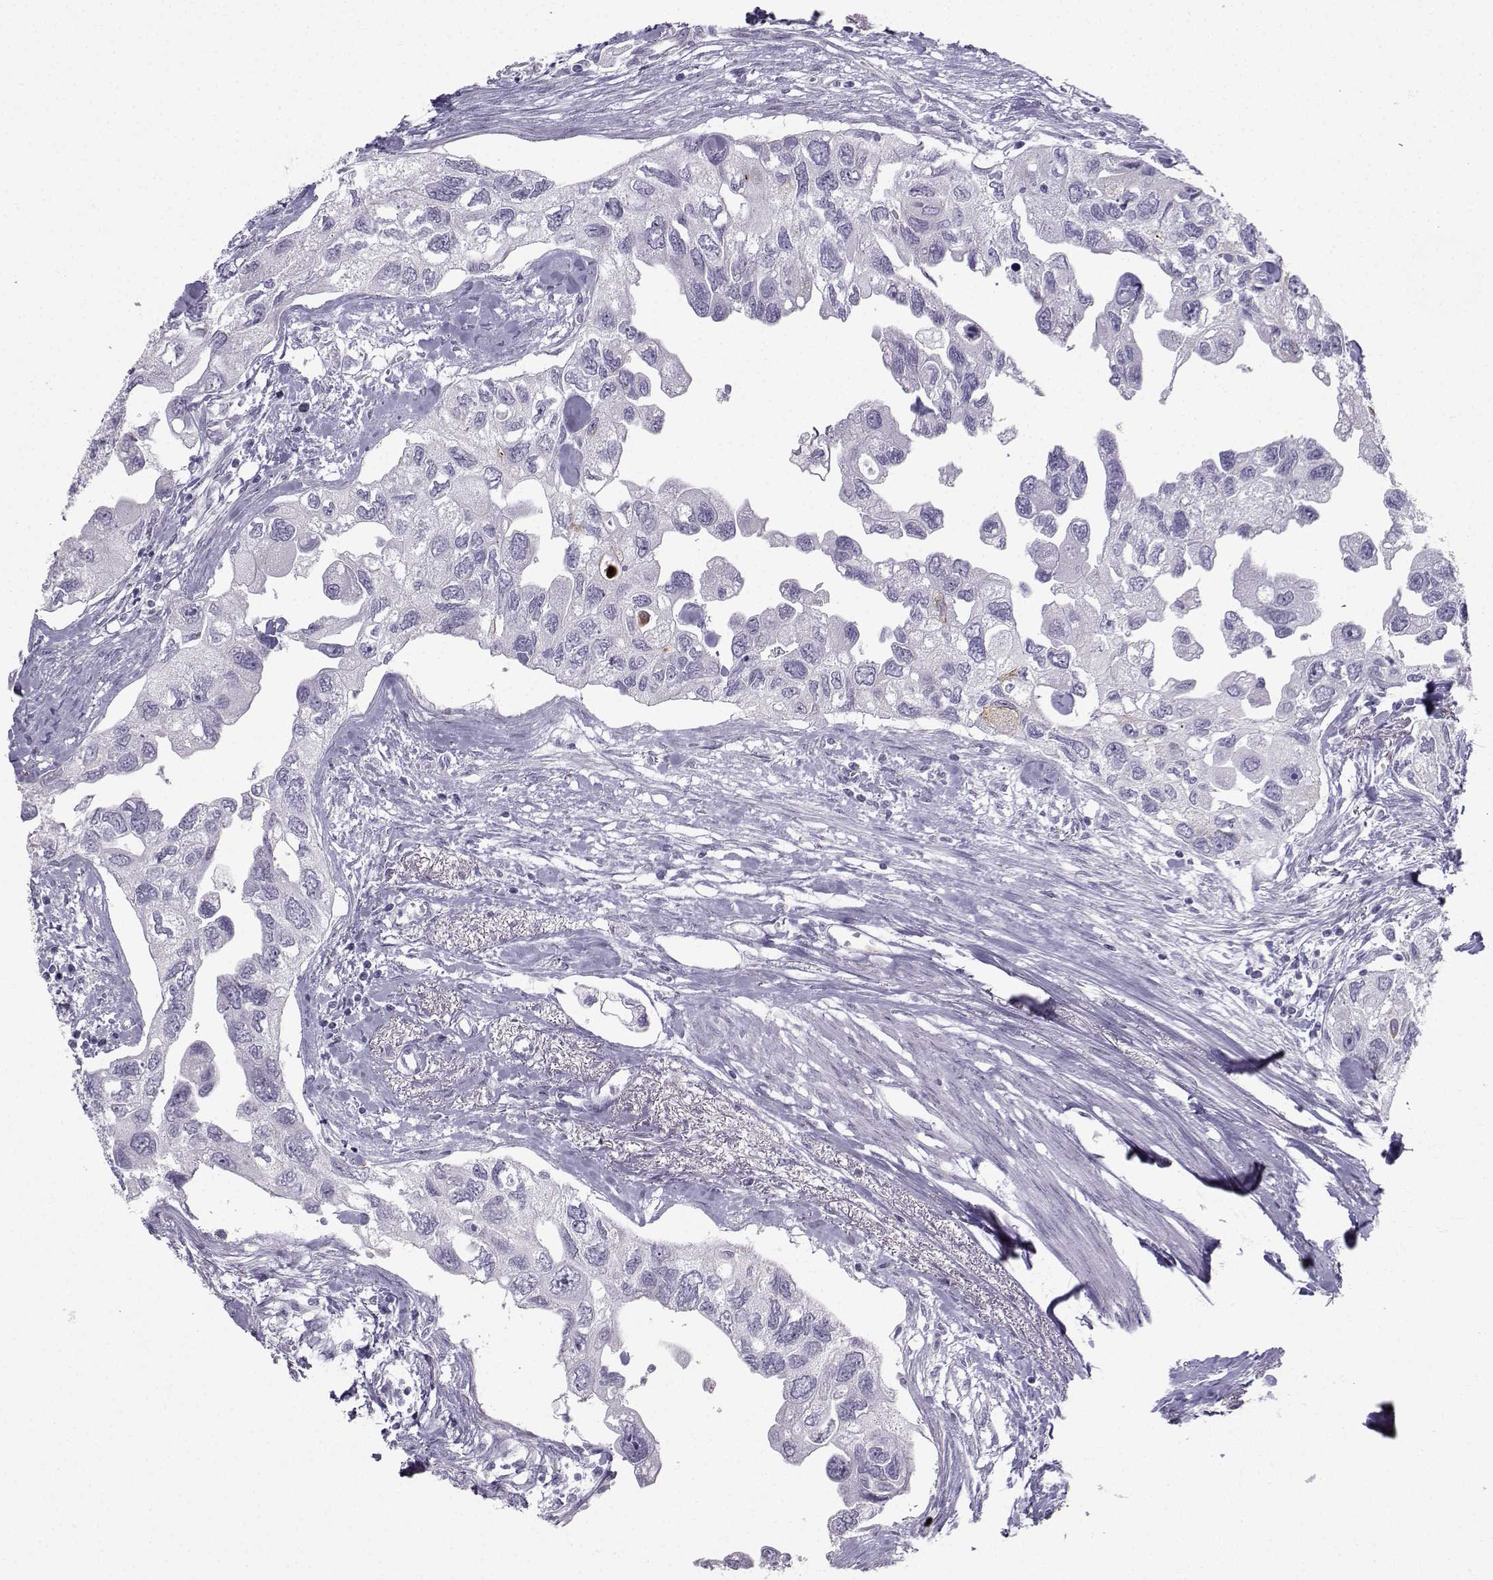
{"staining": {"intensity": "negative", "quantity": "none", "location": "none"}, "tissue": "urothelial cancer", "cell_type": "Tumor cells", "image_type": "cancer", "snomed": [{"axis": "morphology", "description": "Urothelial carcinoma, High grade"}, {"axis": "topography", "description": "Urinary bladder"}], "caption": "High-grade urothelial carcinoma was stained to show a protein in brown. There is no significant expression in tumor cells. (Stains: DAB immunohistochemistry with hematoxylin counter stain, Microscopy: brightfield microscopy at high magnification).", "gene": "IQCD", "patient": {"sex": "male", "age": 59}}